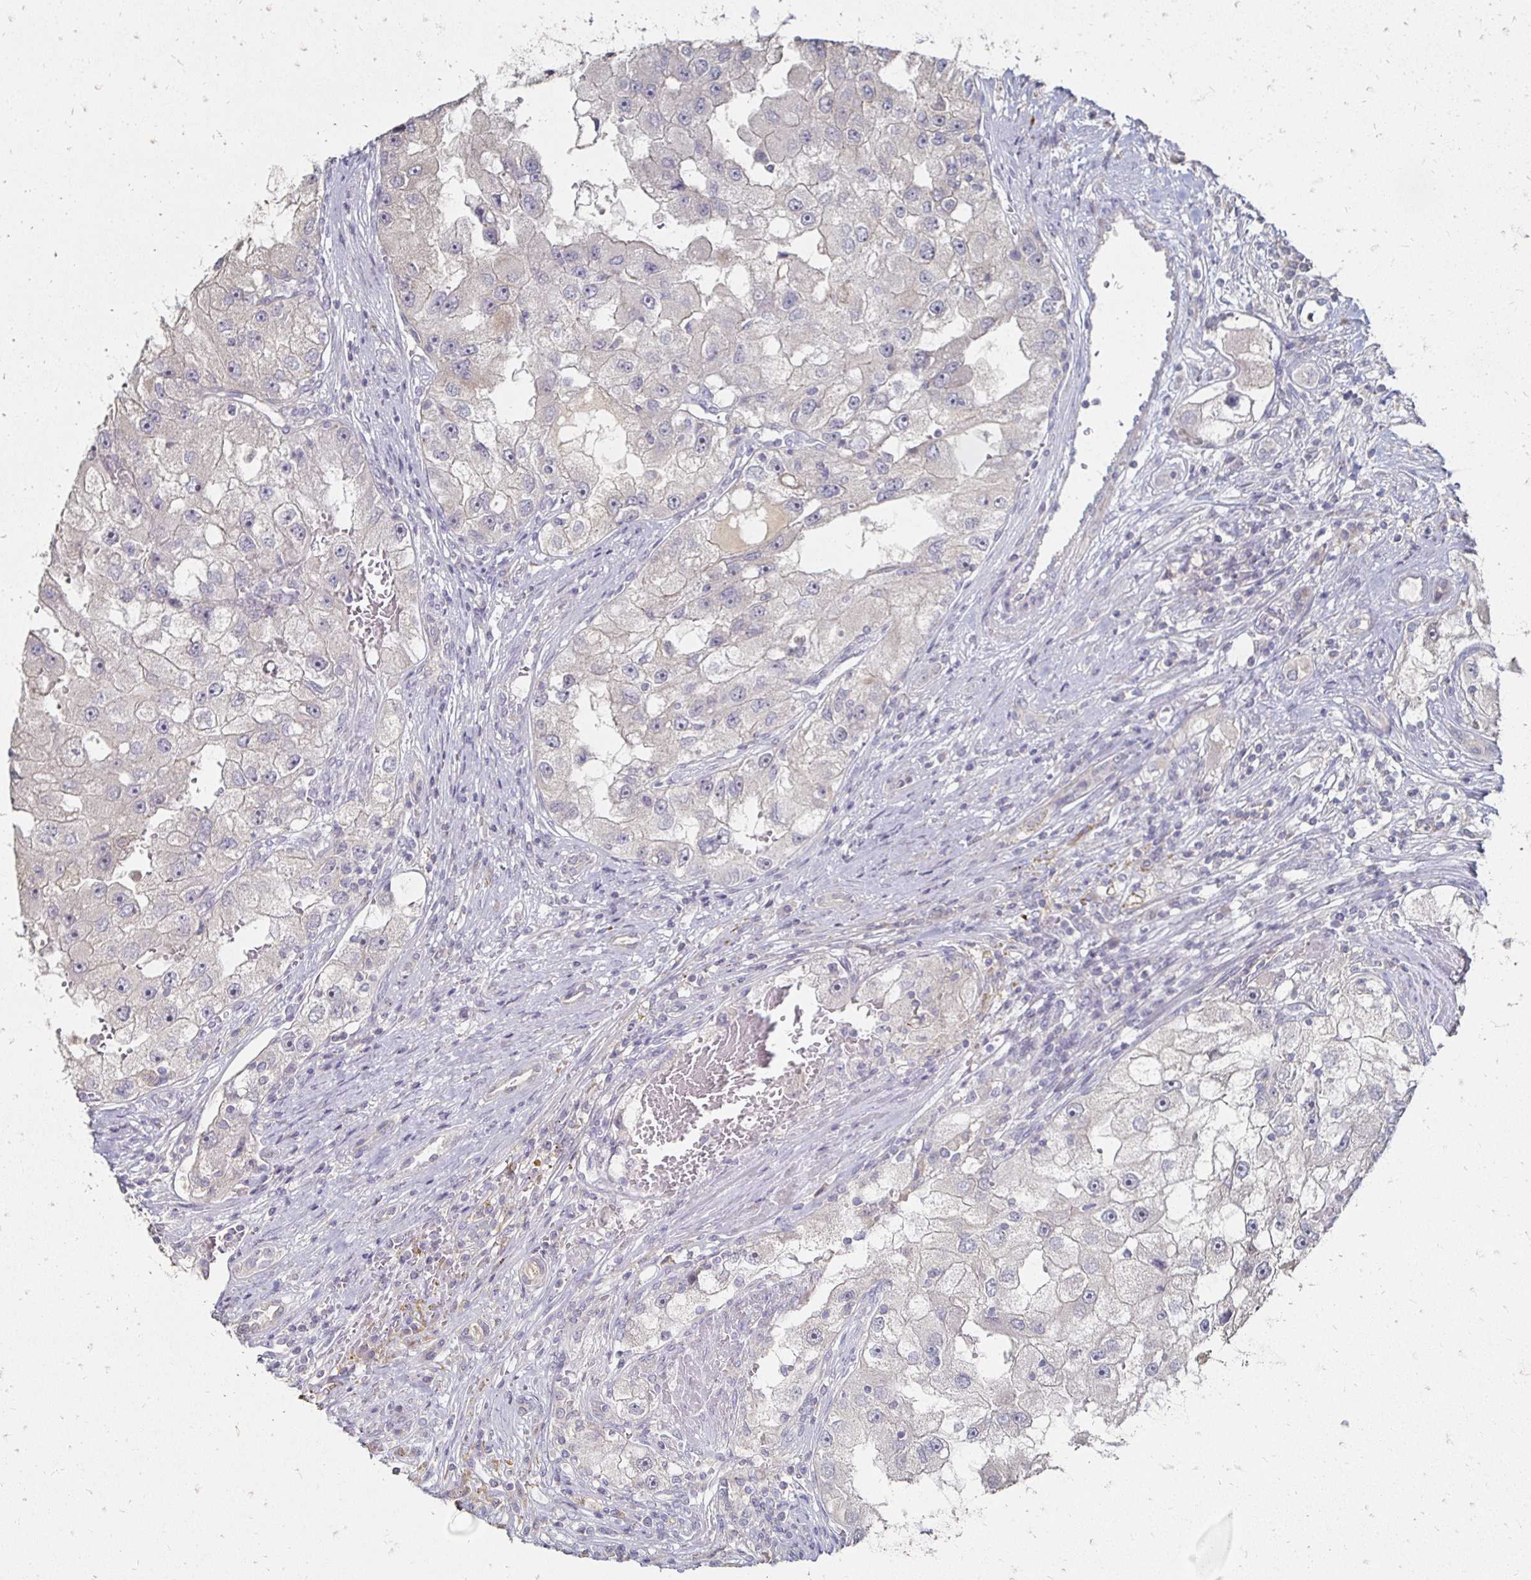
{"staining": {"intensity": "negative", "quantity": "none", "location": "none"}, "tissue": "renal cancer", "cell_type": "Tumor cells", "image_type": "cancer", "snomed": [{"axis": "morphology", "description": "Adenocarcinoma, NOS"}, {"axis": "topography", "description": "Kidney"}], "caption": "High power microscopy micrograph of an immunohistochemistry photomicrograph of renal cancer (adenocarcinoma), revealing no significant expression in tumor cells.", "gene": "ZNF727", "patient": {"sex": "male", "age": 63}}